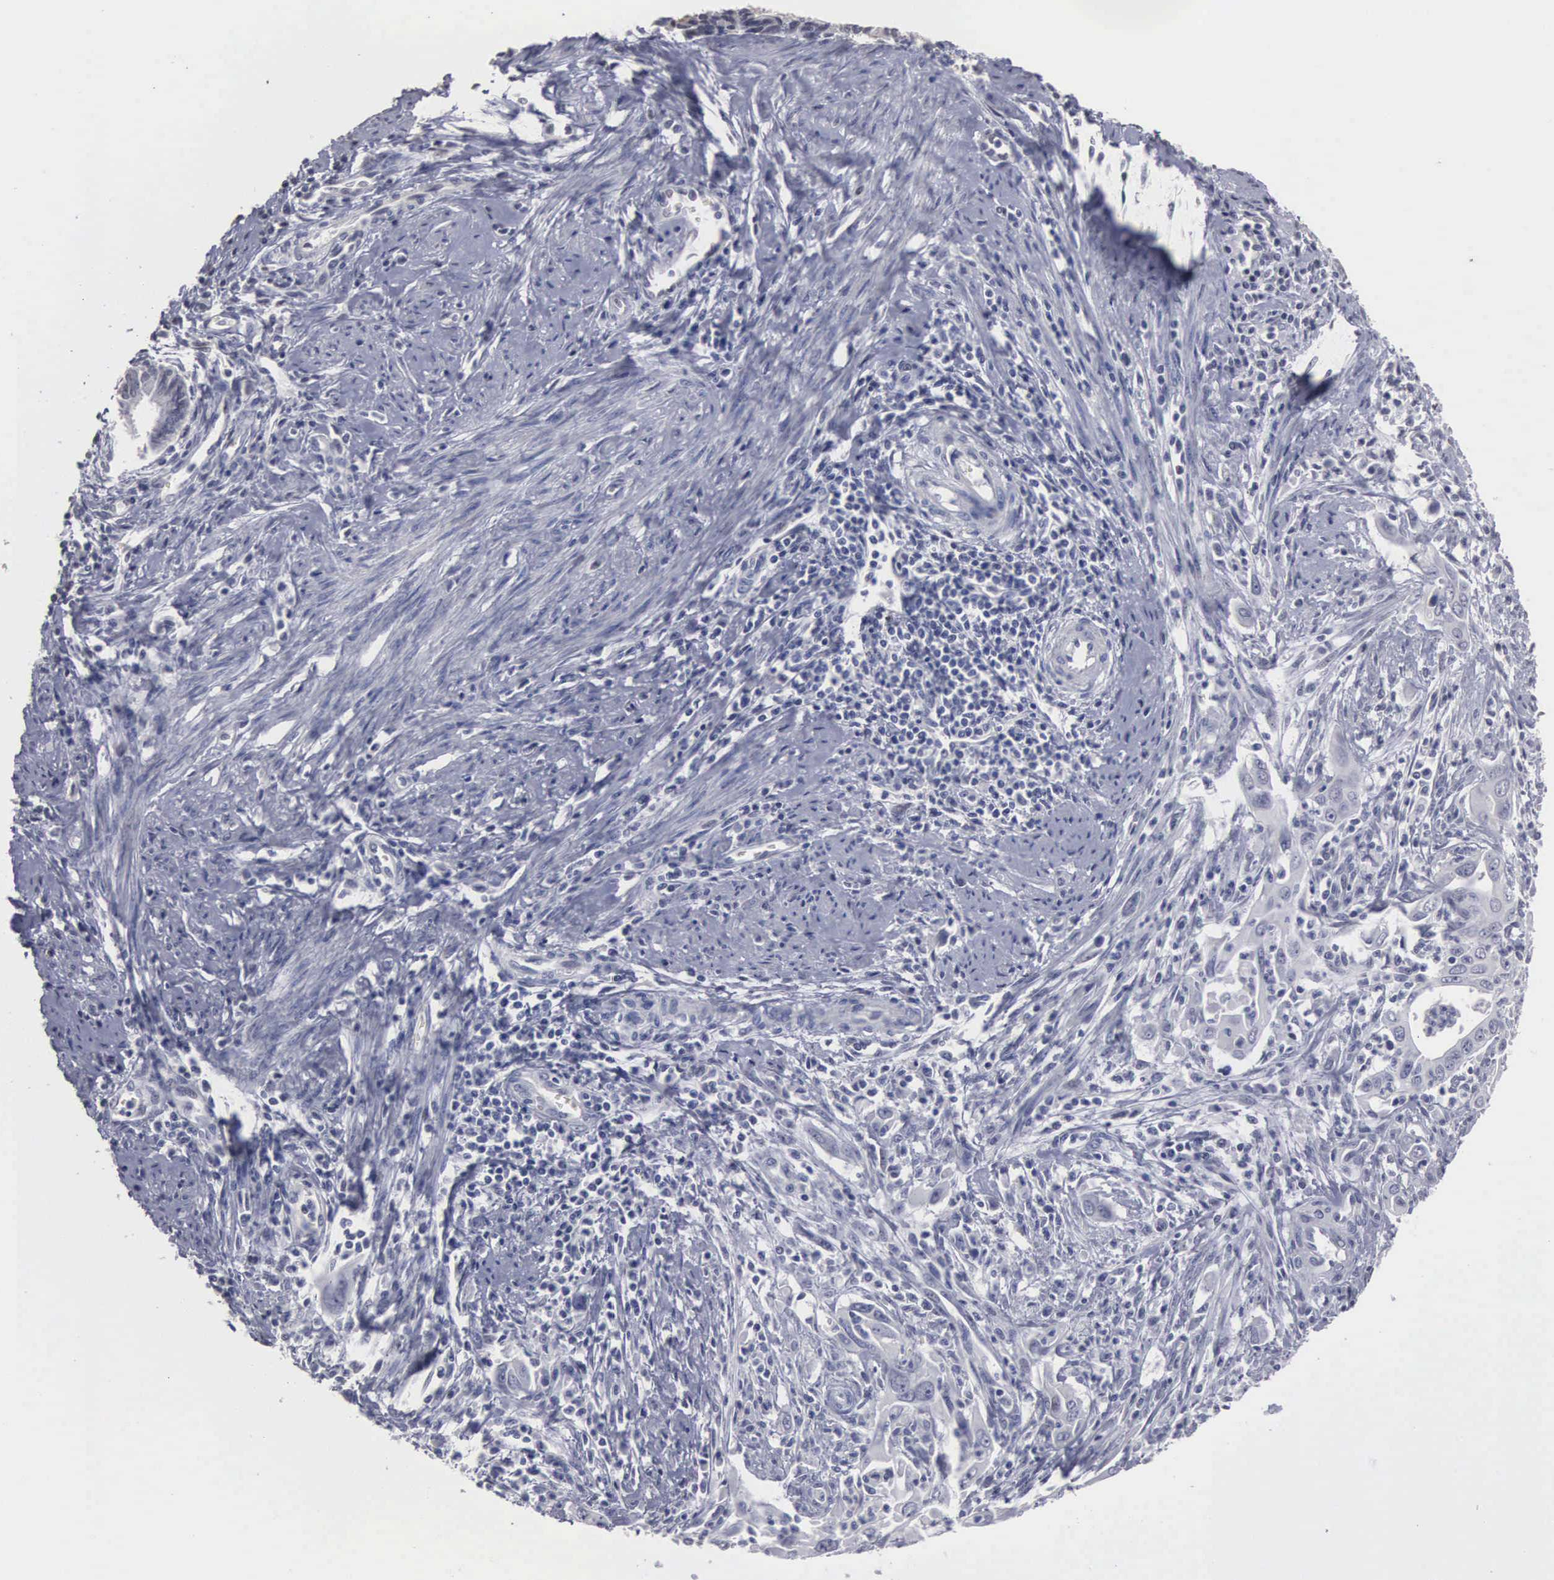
{"staining": {"intensity": "negative", "quantity": "none", "location": "none"}, "tissue": "cervical cancer", "cell_type": "Tumor cells", "image_type": "cancer", "snomed": [{"axis": "morphology", "description": "Normal tissue, NOS"}, {"axis": "morphology", "description": "Adenocarcinoma, NOS"}, {"axis": "topography", "description": "Cervix"}], "caption": "IHC histopathology image of neoplastic tissue: human cervical cancer stained with DAB shows no significant protein staining in tumor cells.", "gene": "UPB1", "patient": {"sex": "female", "age": 34}}